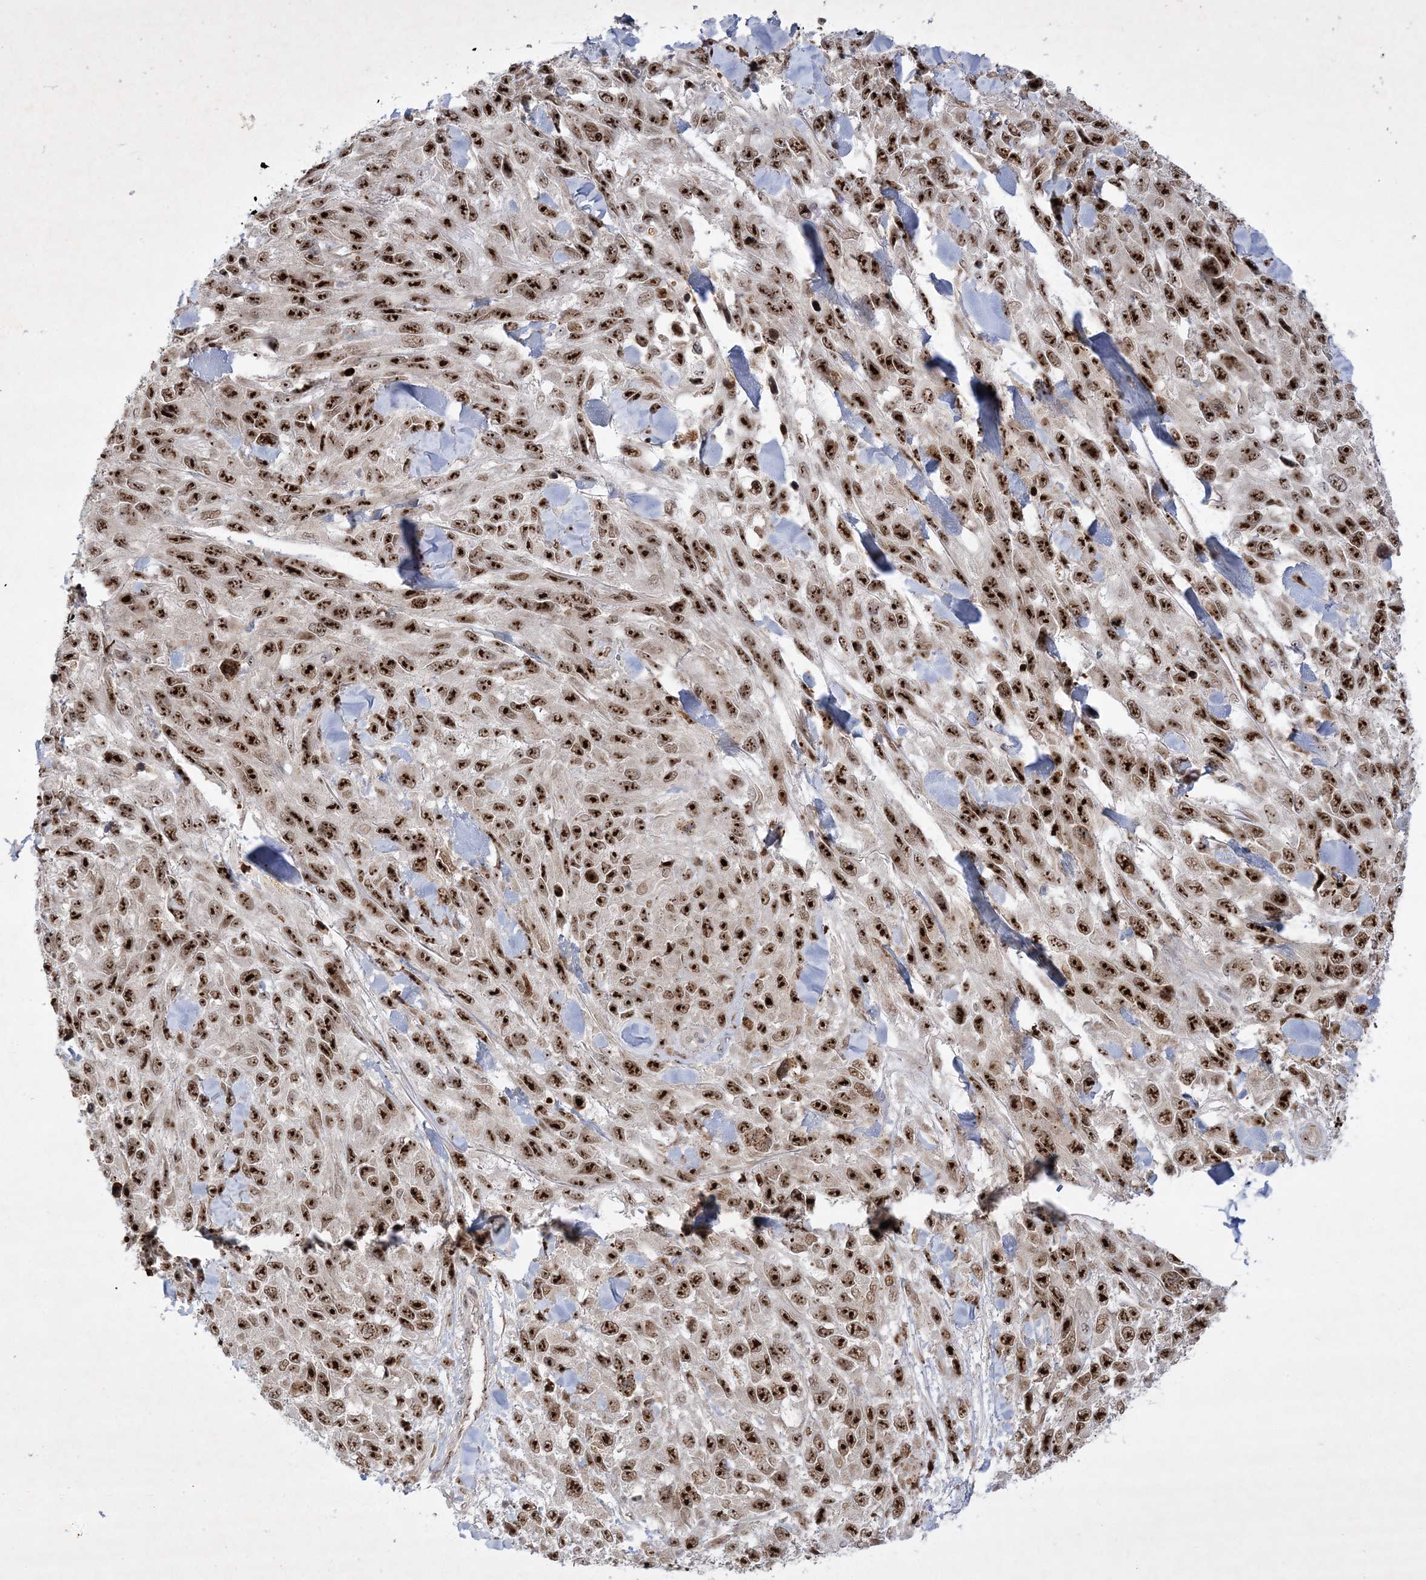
{"staining": {"intensity": "strong", "quantity": ">75%", "location": "nuclear"}, "tissue": "melanoma", "cell_type": "Tumor cells", "image_type": "cancer", "snomed": [{"axis": "morphology", "description": "Malignant melanoma, NOS"}, {"axis": "topography", "description": "Skin"}], "caption": "This is an image of immunohistochemistry (IHC) staining of melanoma, which shows strong staining in the nuclear of tumor cells.", "gene": "NPM3", "patient": {"sex": "female", "age": 96}}